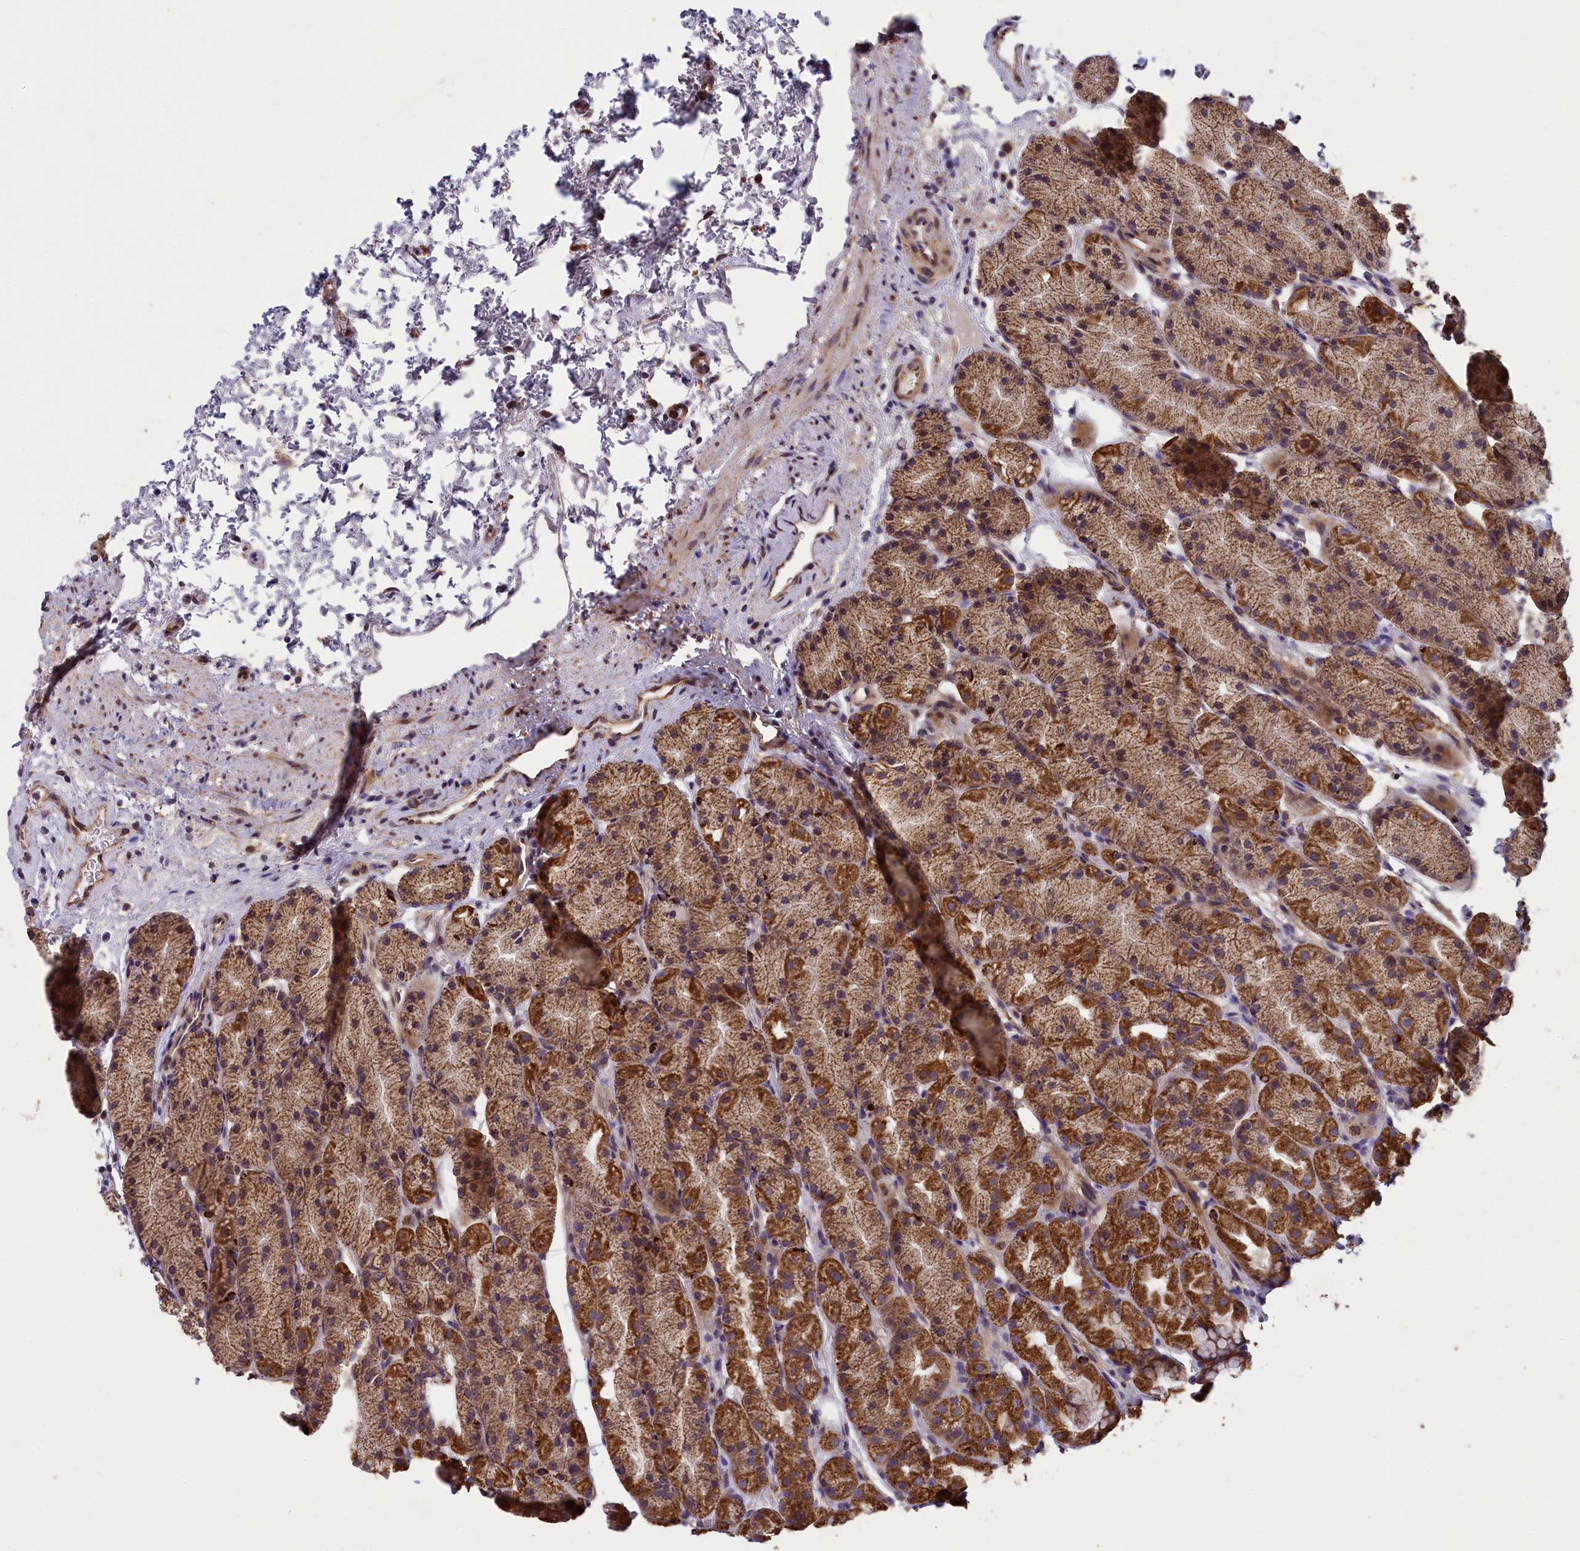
{"staining": {"intensity": "strong", "quantity": ">75%", "location": "cytoplasmic/membranous"}, "tissue": "stomach", "cell_type": "Glandular cells", "image_type": "normal", "snomed": [{"axis": "morphology", "description": "Normal tissue, NOS"}, {"axis": "topography", "description": "Stomach, upper"}, {"axis": "topography", "description": "Stomach"}], "caption": "Glandular cells exhibit high levels of strong cytoplasmic/membranous expression in approximately >75% of cells in benign stomach. (DAB (3,3'-diaminobenzidine) IHC with brightfield microscopy, high magnification).", "gene": "ACAD8", "patient": {"sex": "male", "age": 47}}